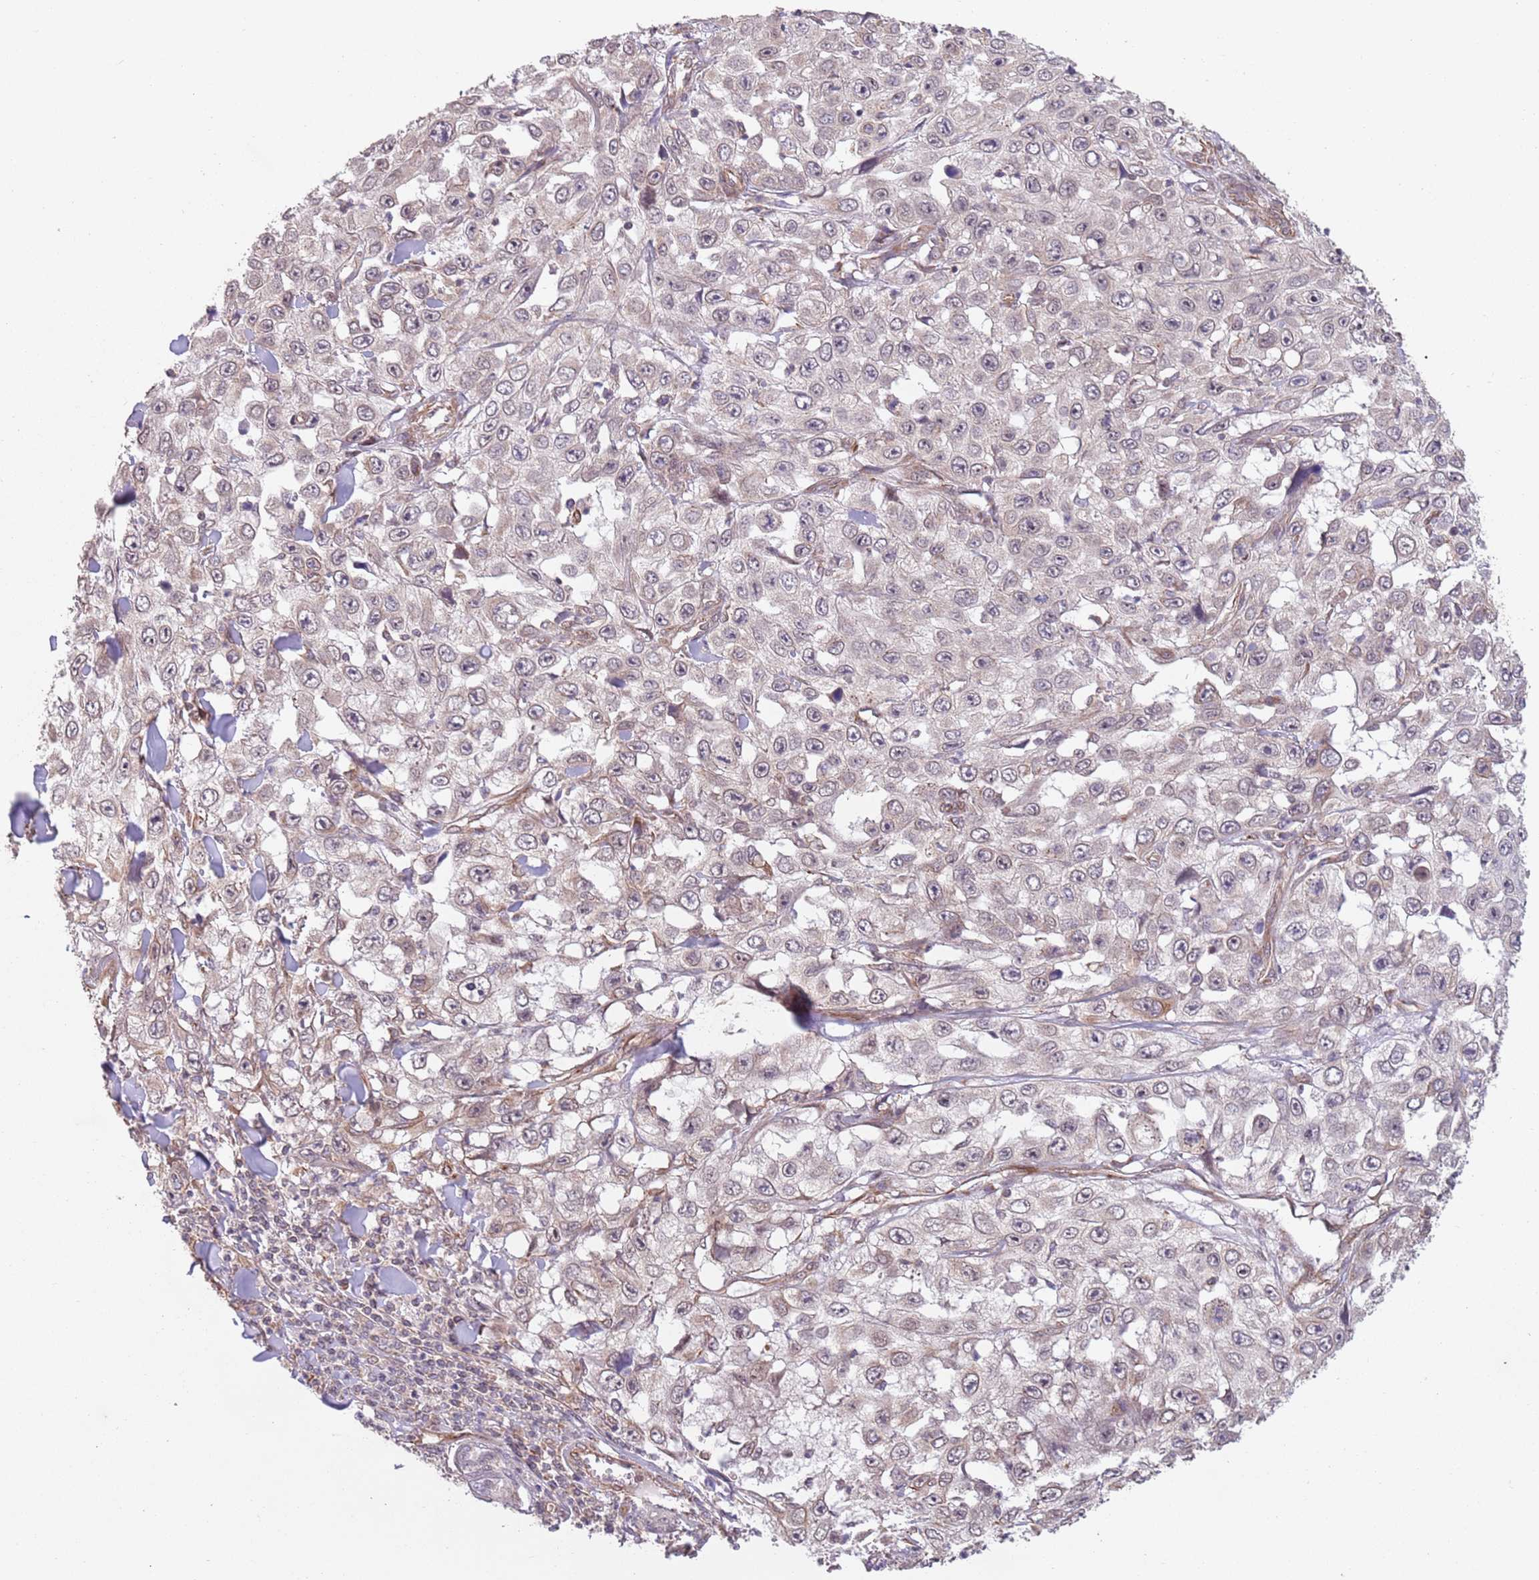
{"staining": {"intensity": "weak", "quantity": ">75%", "location": "nuclear"}, "tissue": "skin cancer", "cell_type": "Tumor cells", "image_type": "cancer", "snomed": [{"axis": "morphology", "description": "Squamous cell carcinoma, NOS"}, {"axis": "topography", "description": "Skin"}], "caption": "This histopathology image reveals IHC staining of skin cancer, with low weak nuclear staining in approximately >75% of tumor cells.", "gene": "CHD9", "patient": {"sex": "male", "age": 82}}